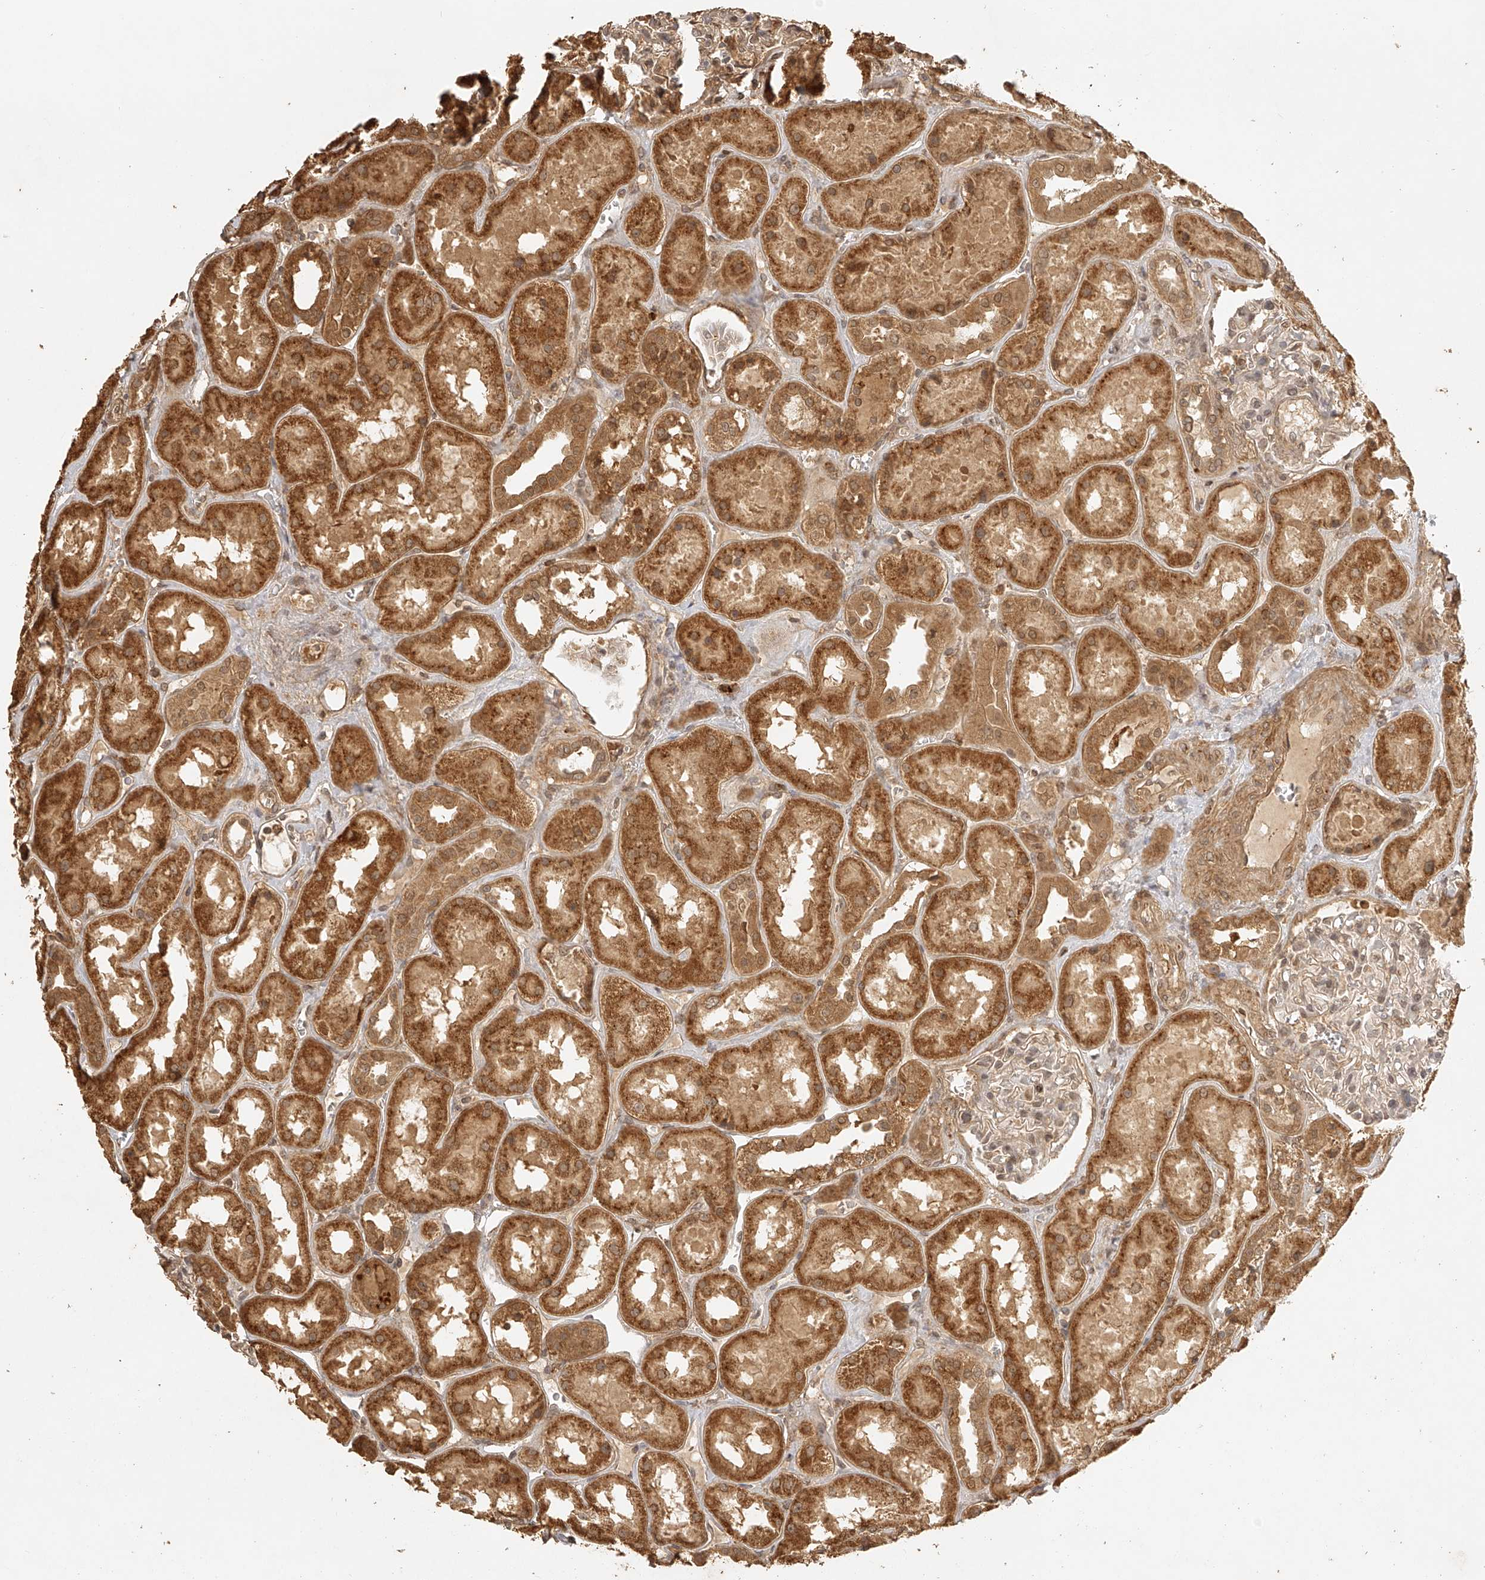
{"staining": {"intensity": "weak", "quantity": "<25%", "location": "cytoplasmic/membranous"}, "tissue": "kidney", "cell_type": "Cells in glomeruli", "image_type": "normal", "snomed": [{"axis": "morphology", "description": "Normal tissue, NOS"}, {"axis": "topography", "description": "Kidney"}], "caption": "A high-resolution histopathology image shows immunohistochemistry (IHC) staining of benign kidney, which demonstrates no significant positivity in cells in glomeruli. Brightfield microscopy of immunohistochemistry (IHC) stained with DAB (3,3'-diaminobenzidine) (brown) and hematoxylin (blue), captured at high magnification.", "gene": "BCL2L11", "patient": {"sex": "male", "age": 70}}